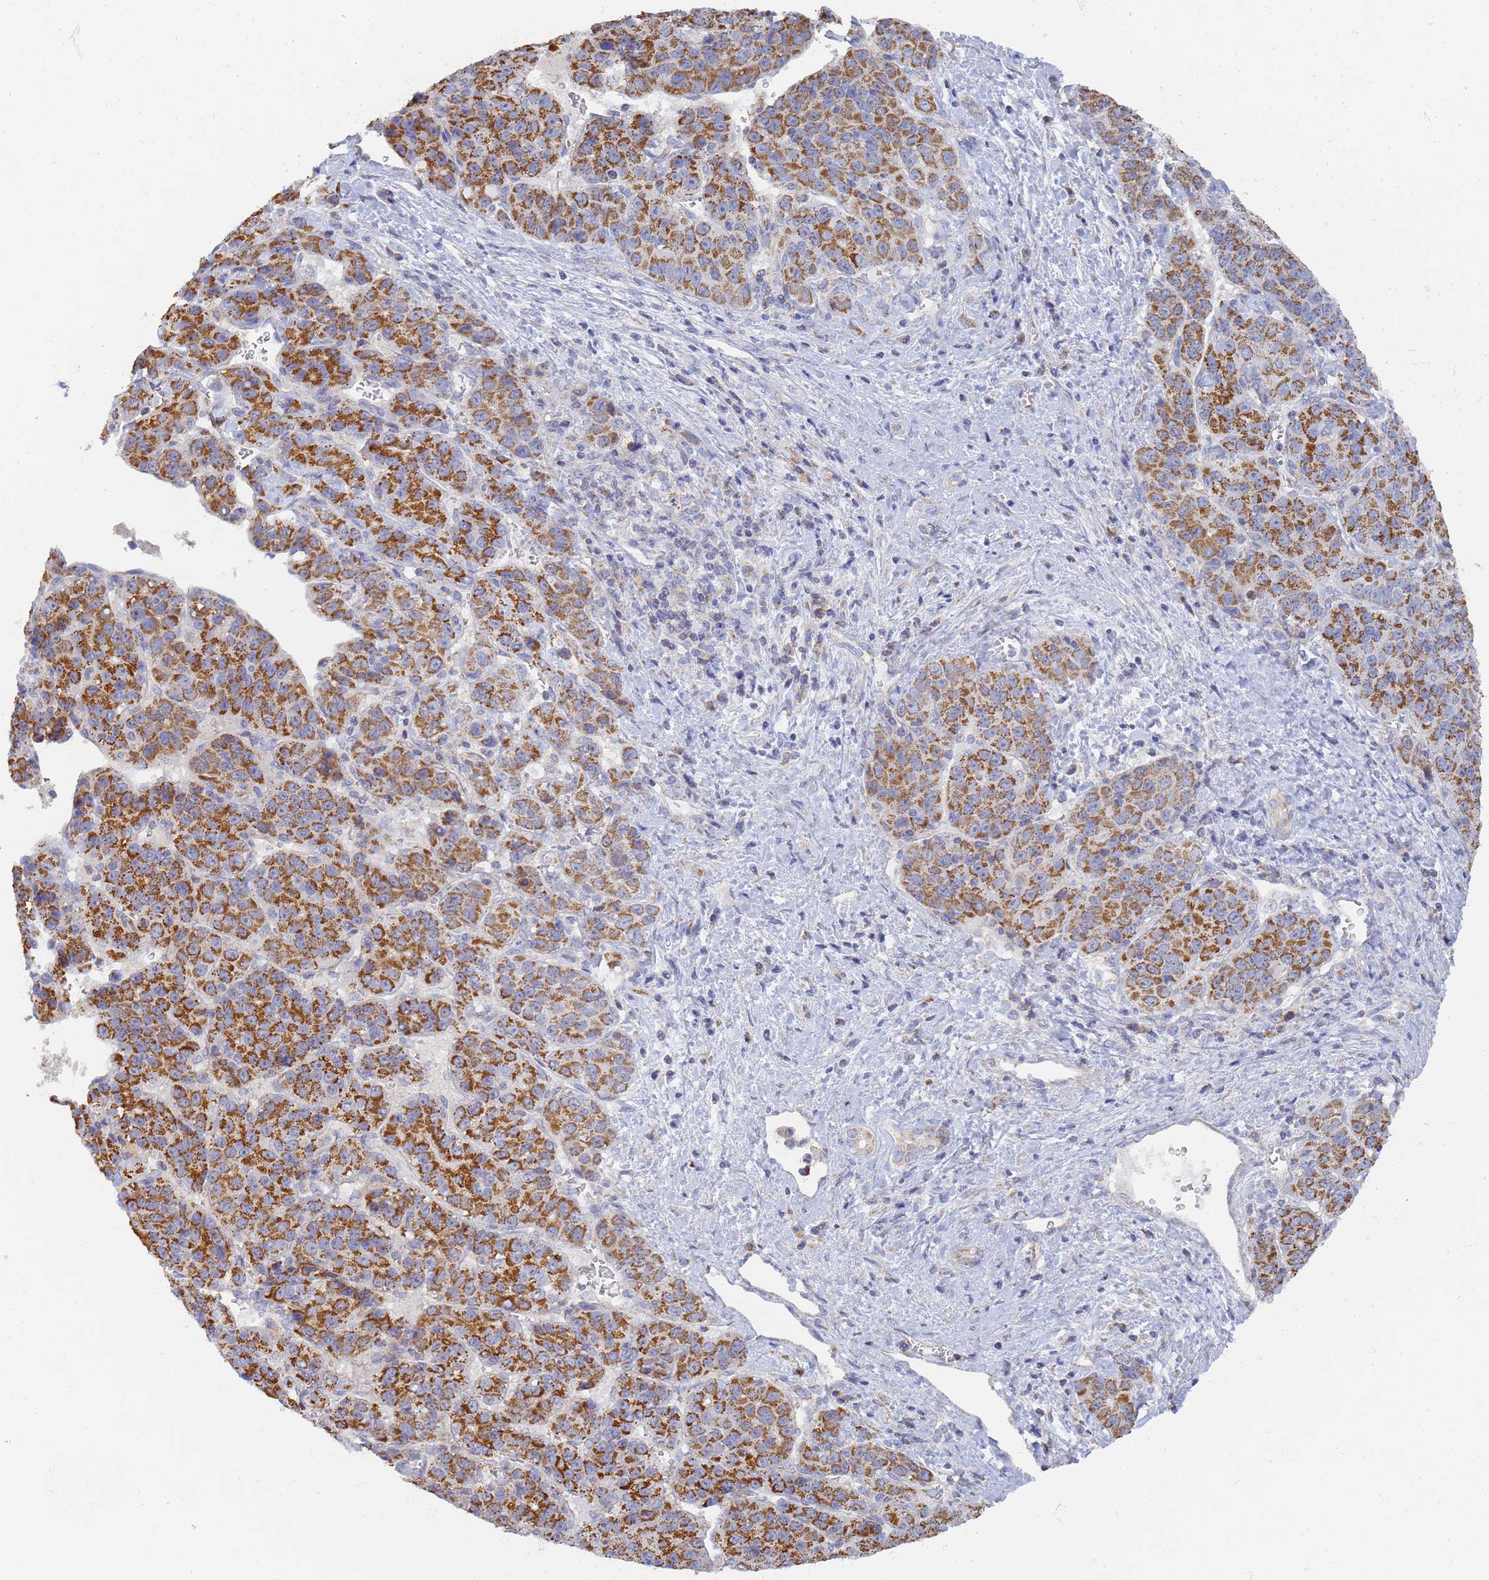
{"staining": {"intensity": "strong", "quantity": "25%-75%", "location": "cytoplasmic/membranous"}, "tissue": "liver cancer", "cell_type": "Tumor cells", "image_type": "cancer", "snomed": [{"axis": "morphology", "description": "Carcinoma, Hepatocellular, NOS"}, {"axis": "topography", "description": "Liver"}], "caption": "Immunohistochemistry (IHC) histopathology image of neoplastic tissue: human hepatocellular carcinoma (liver) stained using IHC demonstrates high levels of strong protein expression localized specifically in the cytoplasmic/membranous of tumor cells, appearing as a cytoplasmic/membranous brown color.", "gene": "UTP23", "patient": {"sex": "female", "age": 53}}